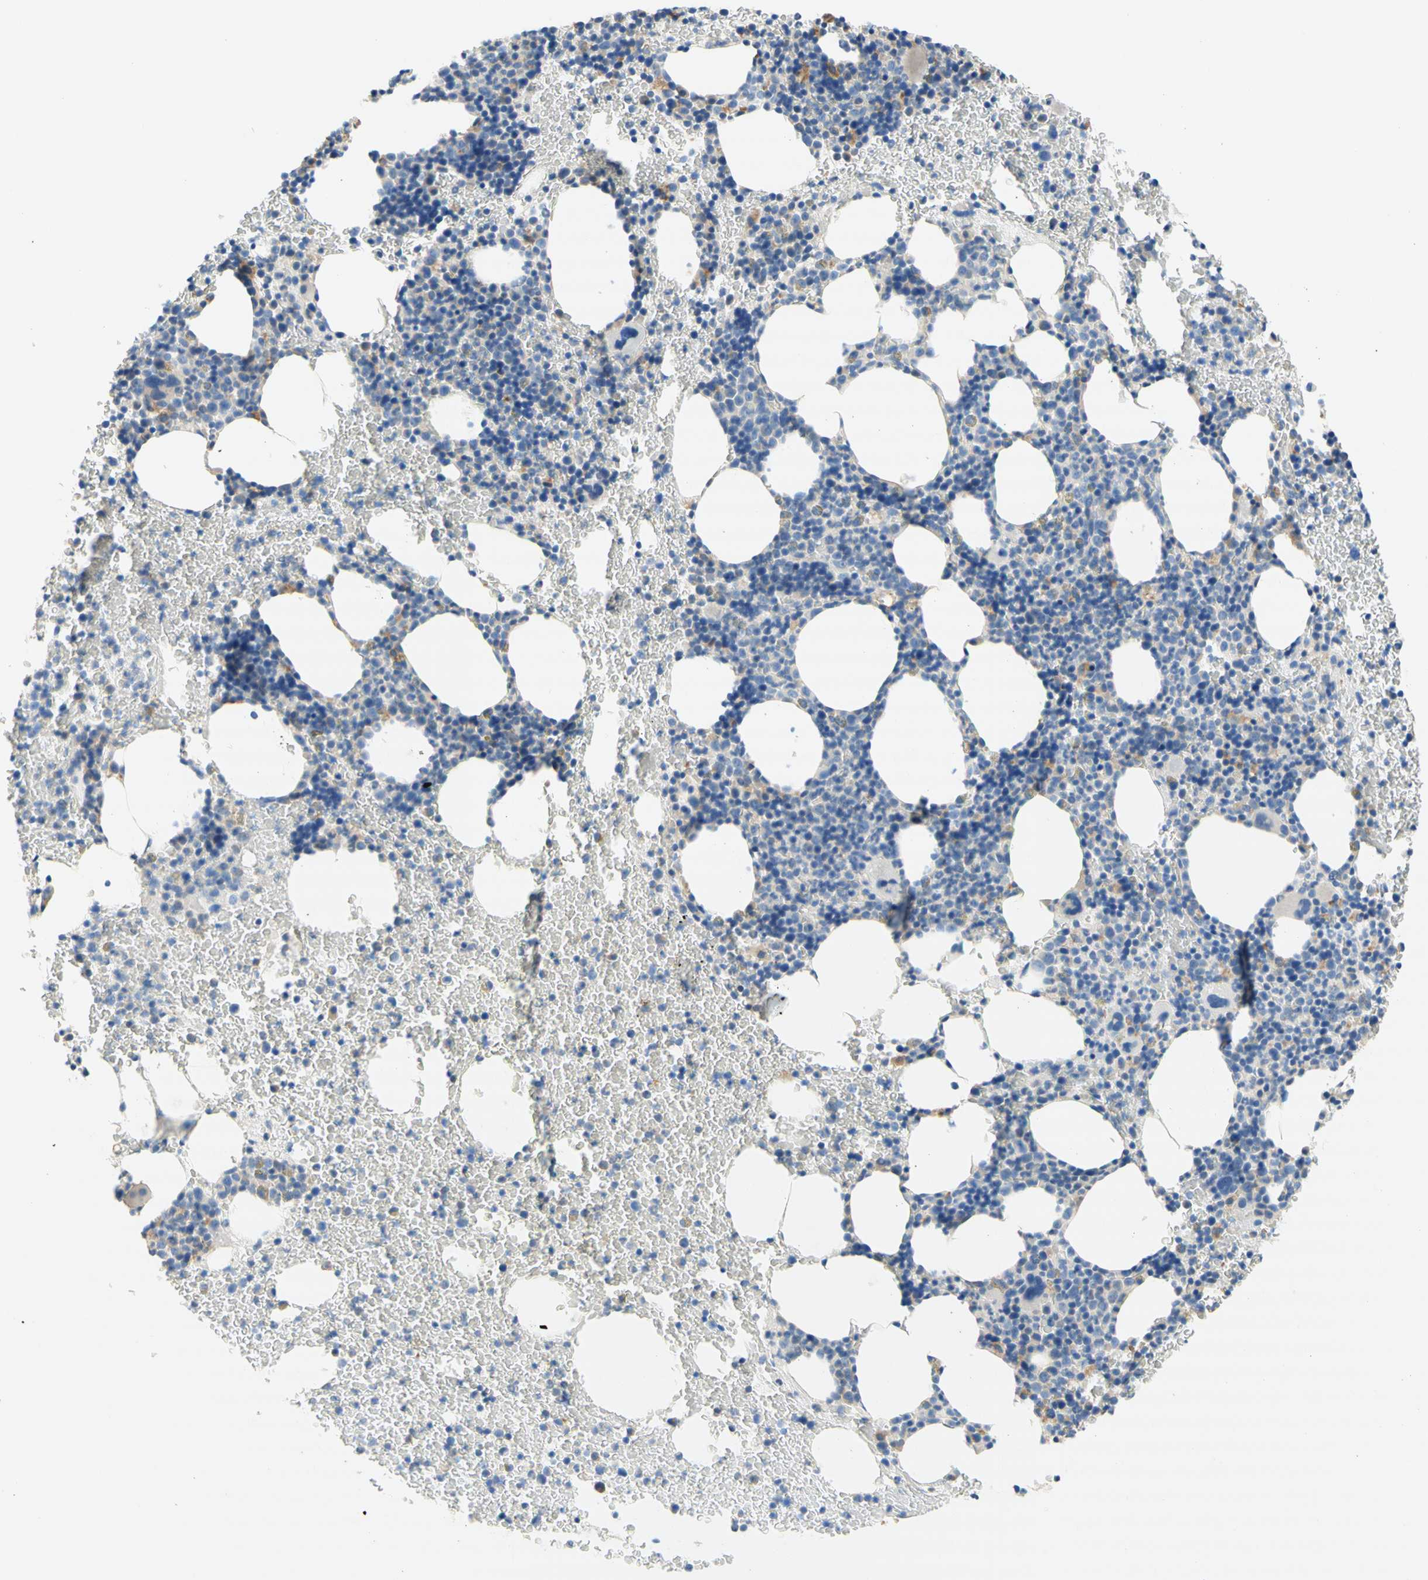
{"staining": {"intensity": "moderate", "quantity": "25%-75%", "location": "cytoplasmic/membranous"}, "tissue": "bone marrow", "cell_type": "Hematopoietic cells", "image_type": "normal", "snomed": [{"axis": "morphology", "description": "Normal tissue, NOS"}, {"axis": "morphology", "description": "Inflammation, NOS"}, {"axis": "topography", "description": "Bone marrow"}], "caption": "High-magnification brightfield microscopy of benign bone marrow stained with DAB (brown) and counterstained with hematoxylin (blue). hematopoietic cells exhibit moderate cytoplasmic/membranous positivity is seen in approximately25%-75% of cells. (DAB = brown stain, brightfield microscopy at high magnification).", "gene": "F3", "patient": {"sex": "male", "age": 72}}